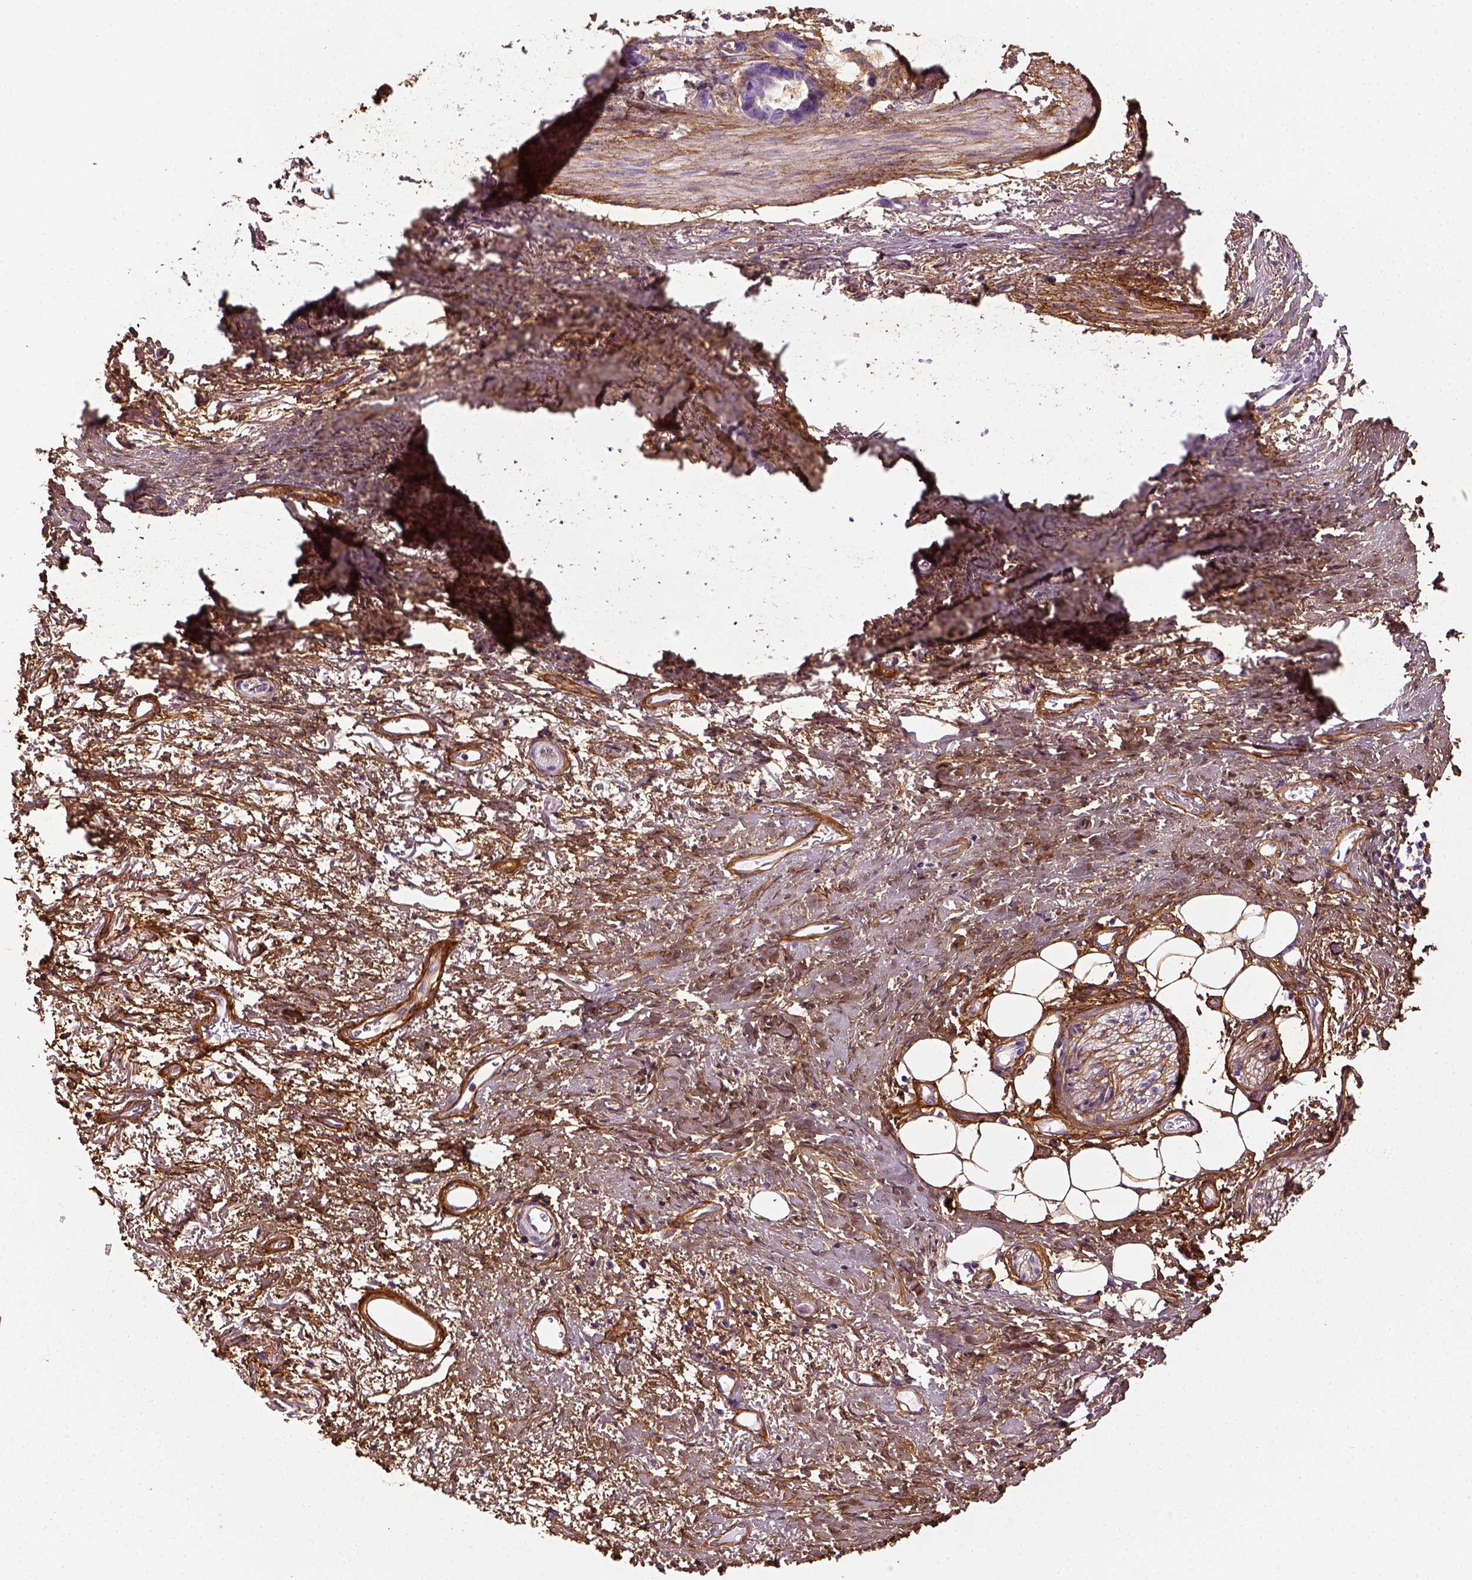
{"staining": {"intensity": "negative", "quantity": "none", "location": "none"}, "tissue": "stomach cancer", "cell_type": "Tumor cells", "image_type": "cancer", "snomed": [{"axis": "morphology", "description": "Adenocarcinoma, NOS"}, {"axis": "topography", "description": "Stomach, upper"}], "caption": "The image exhibits no staining of tumor cells in stomach cancer. The staining was performed using DAB (3,3'-diaminobenzidine) to visualize the protein expression in brown, while the nuclei were stained in blue with hematoxylin (Magnification: 20x).", "gene": "COL6A2", "patient": {"sex": "male", "age": 62}}